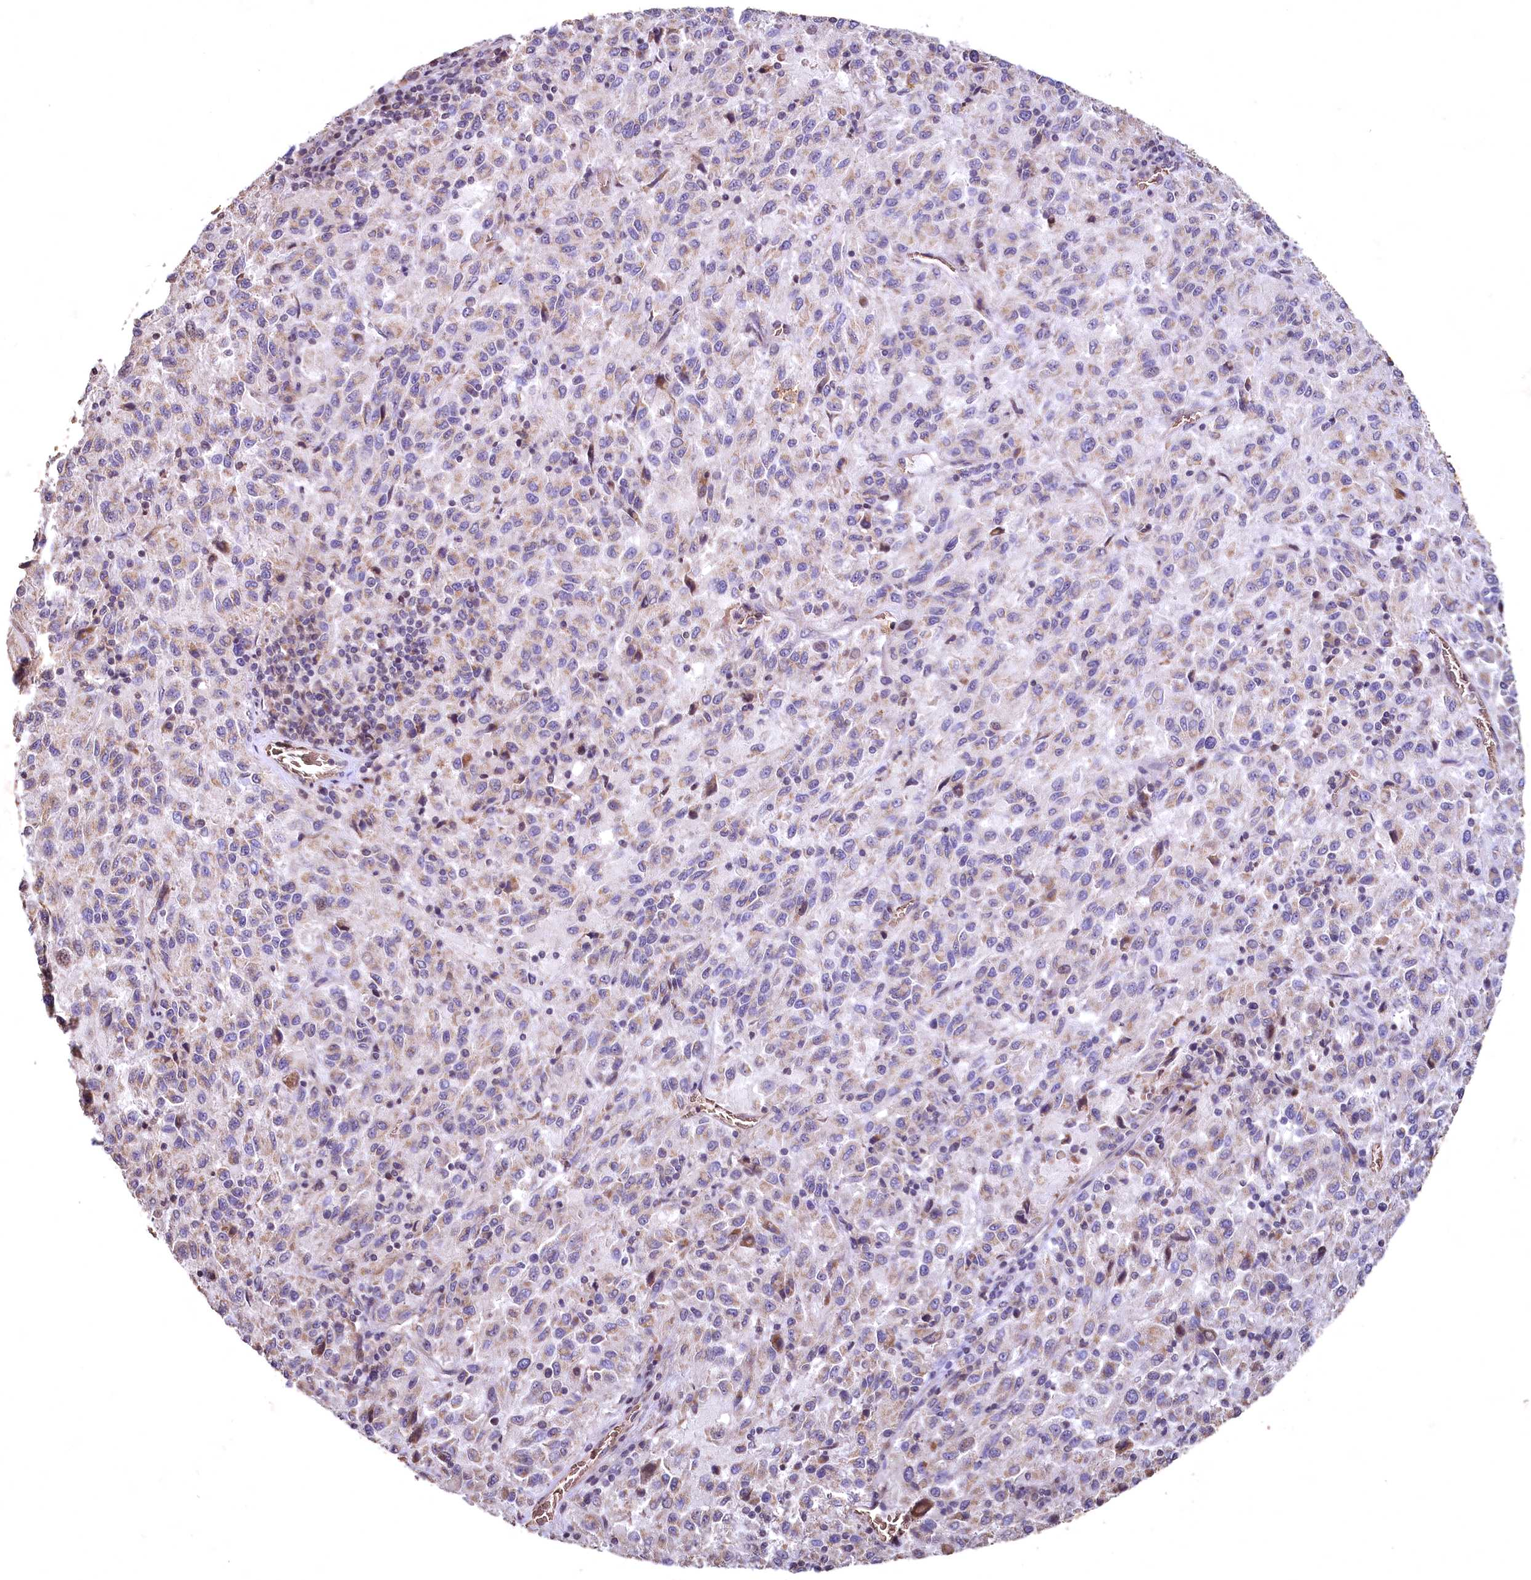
{"staining": {"intensity": "weak", "quantity": "<25%", "location": "cytoplasmic/membranous"}, "tissue": "melanoma", "cell_type": "Tumor cells", "image_type": "cancer", "snomed": [{"axis": "morphology", "description": "Malignant melanoma, Metastatic site"}, {"axis": "topography", "description": "Lung"}], "caption": "Histopathology image shows no significant protein expression in tumor cells of malignant melanoma (metastatic site). The staining is performed using DAB brown chromogen with nuclei counter-stained in using hematoxylin.", "gene": "SPTA1", "patient": {"sex": "male", "age": 64}}